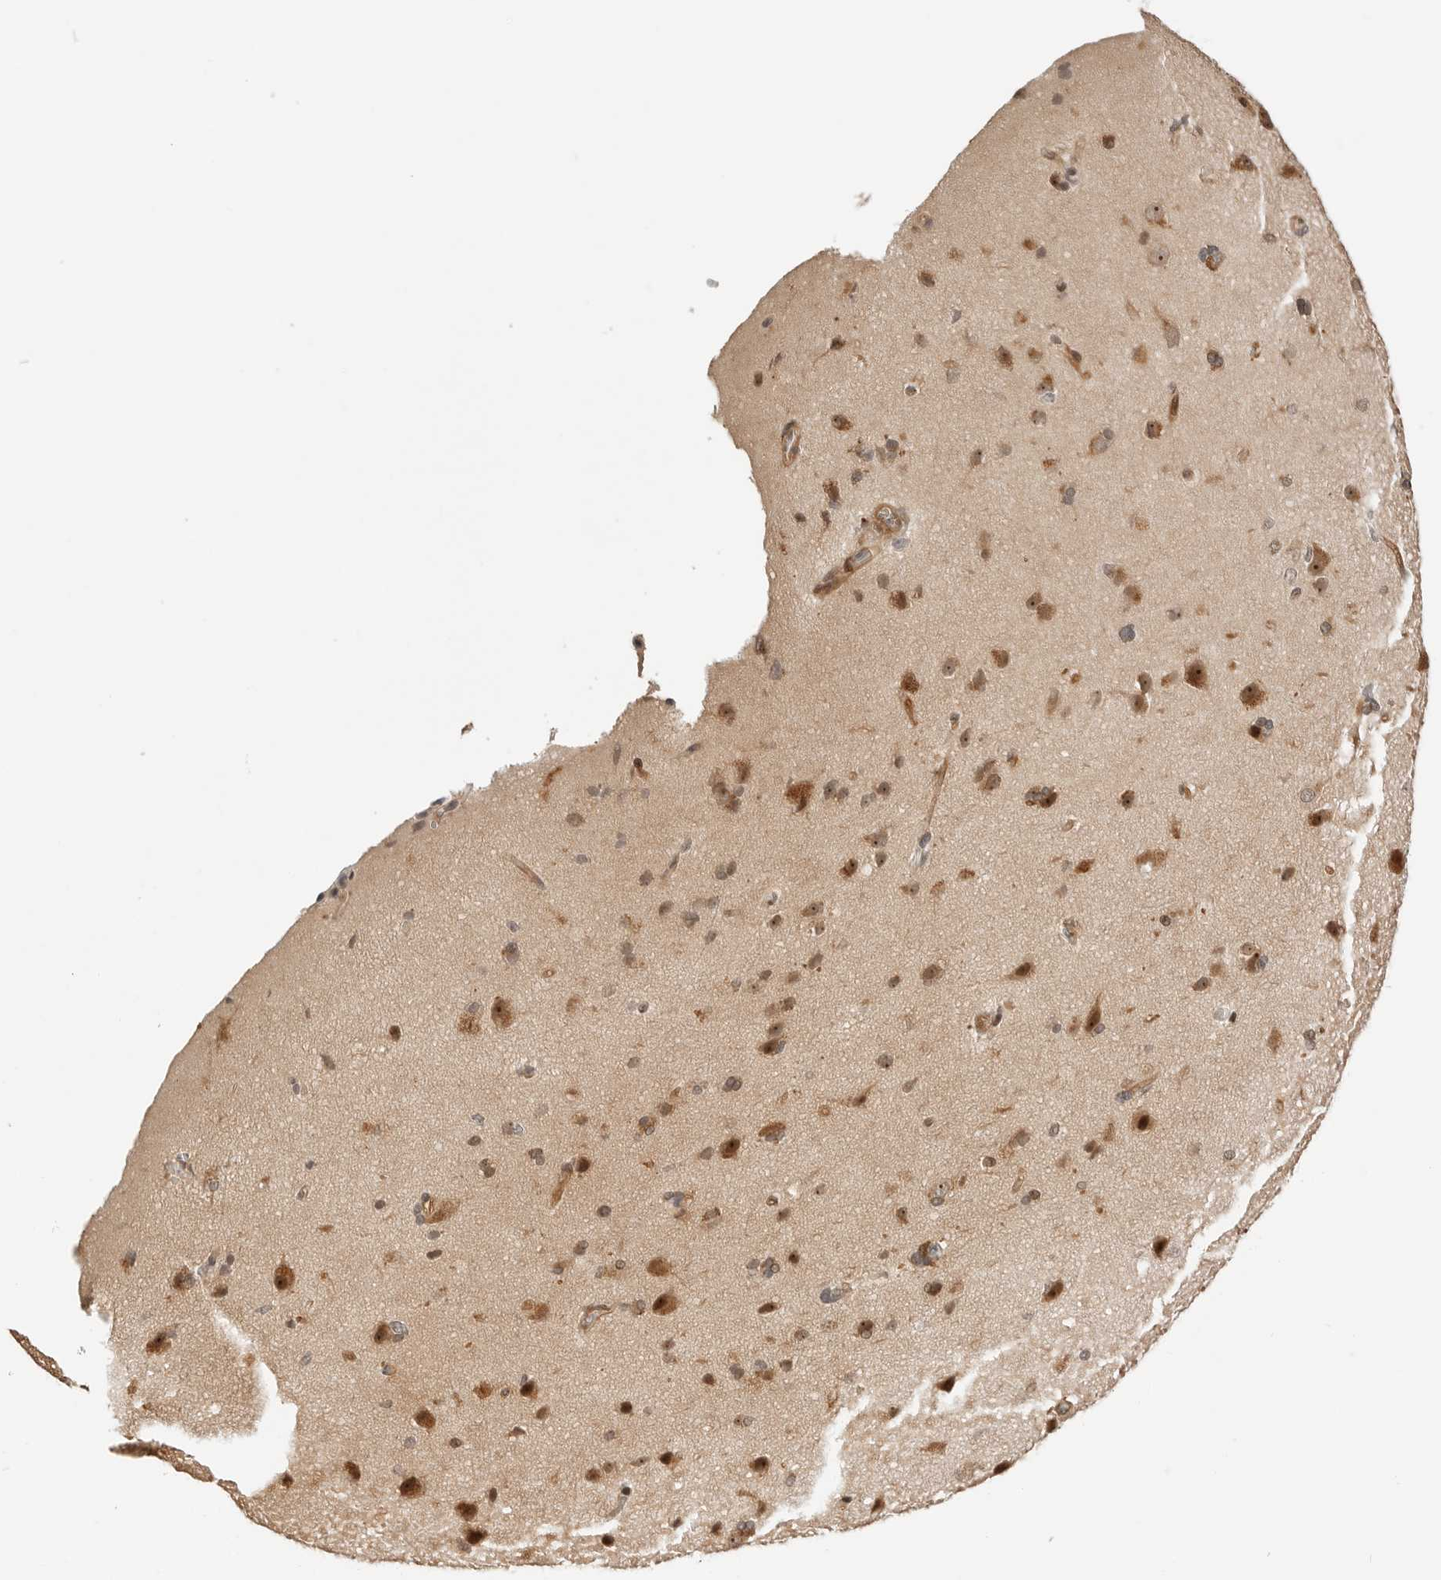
{"staining": {"intensity": "moderate", "quantity": "25%-75%", "location": "cytoplasmic/membranous"}, "tissue": "cerebral cortex", "cell_type": "Endothelial cells", "image_type": "normal", "snomed": [{"axis": "morphology", "description": "Normal tissue, NOS"}, {"axis": "topography", "description": "Cerebral cortex"}], "caption": "A medium amount of moderate cytoplasmic/membranous expression is present in approximately 25%-75% of endothelial cells in unremarkable cerebral cortex. (brown staining indicates protein expression, while blue staining denotes nuclei).", "gene": "GEM", "patient": {"sex": "male", "age": 62}}